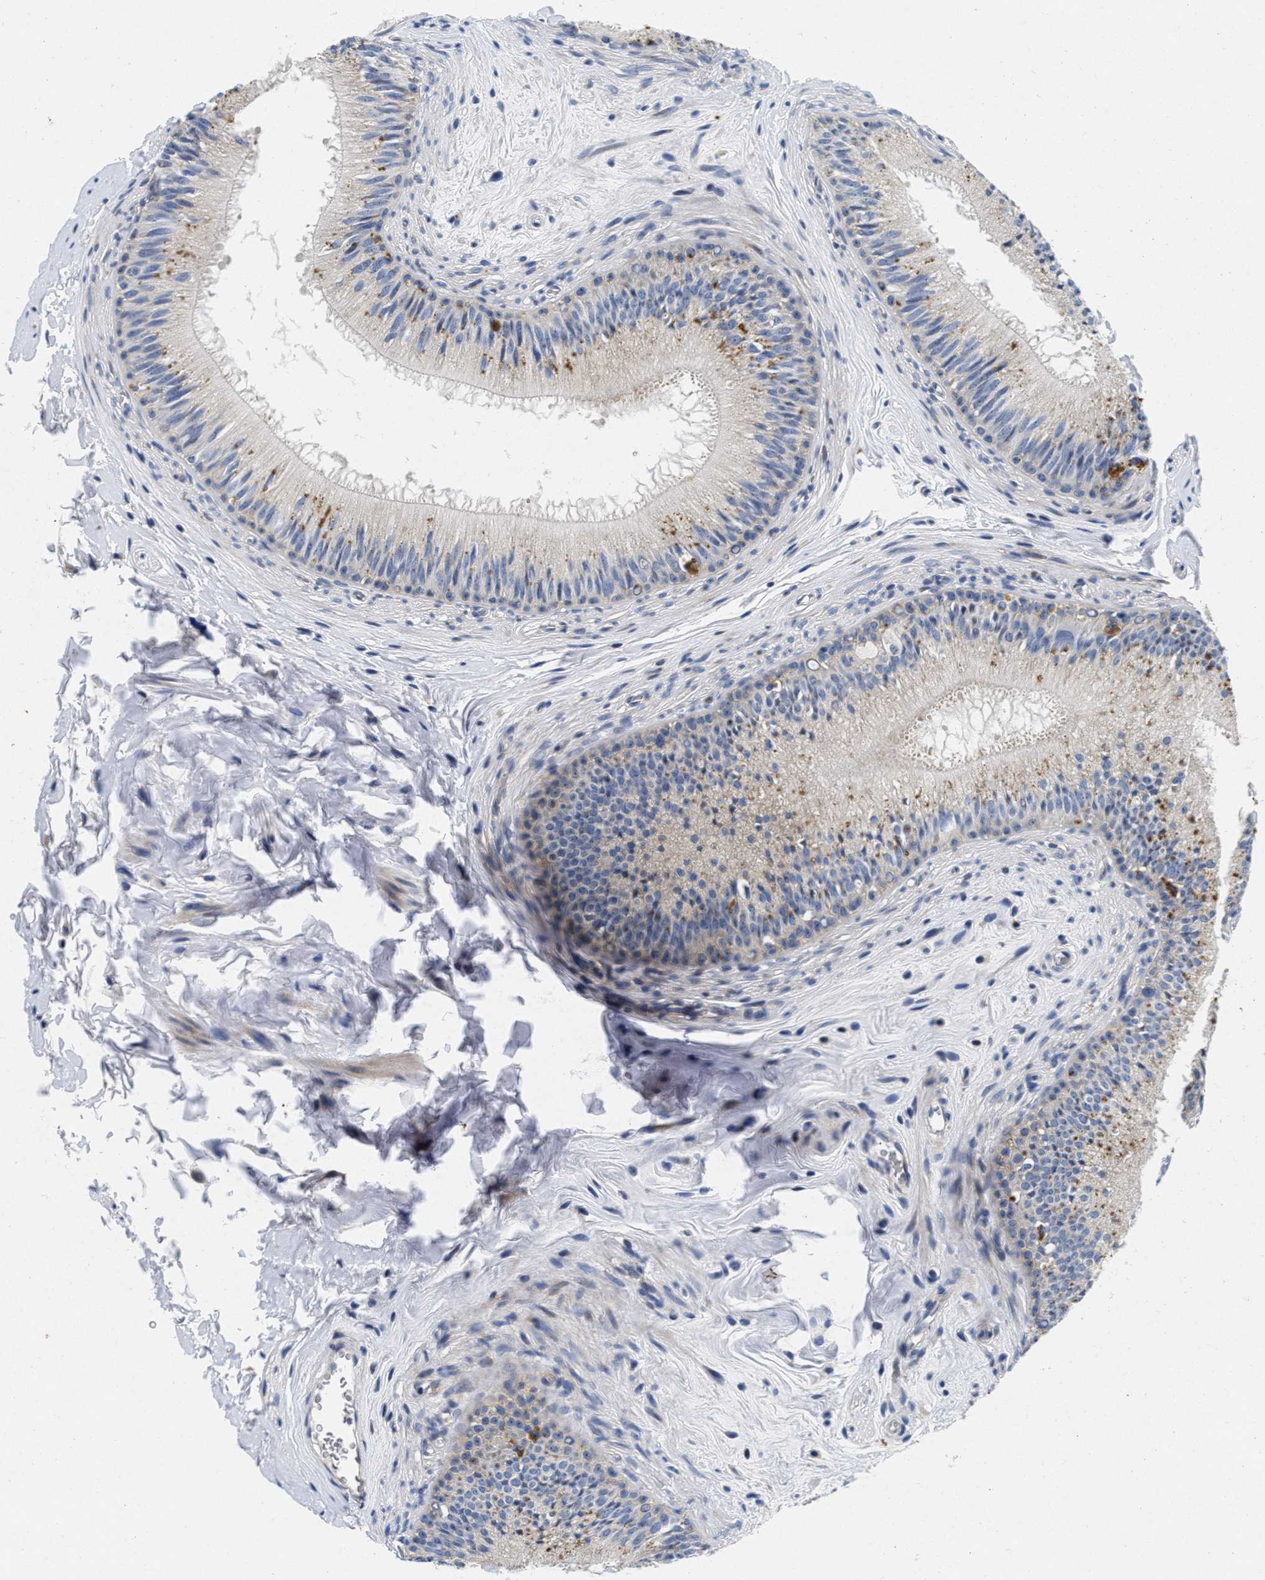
{"staining": {"intensity": "moderate", "quantity": "<25%", "location": "cytoplasmic/membranous"}, "tissue": "epididymis", "cell_type": "Glandular cells", "image_type": "normal", "snomed": [{"axis": "morphology", "description": "Normal tissue, NOS"}, {"axis": "topography", "description": "Testis"}, {"axis": "topography", "description": "Epididymis"}], "caption": "Normal epididymis demonstrates moderate cytoplasmic/membranous staining in about <25% of glandular cells, visualized by immunohistochemistry.", "gene": "LAD1", "patient": {"sex": "male", "age": 36}}